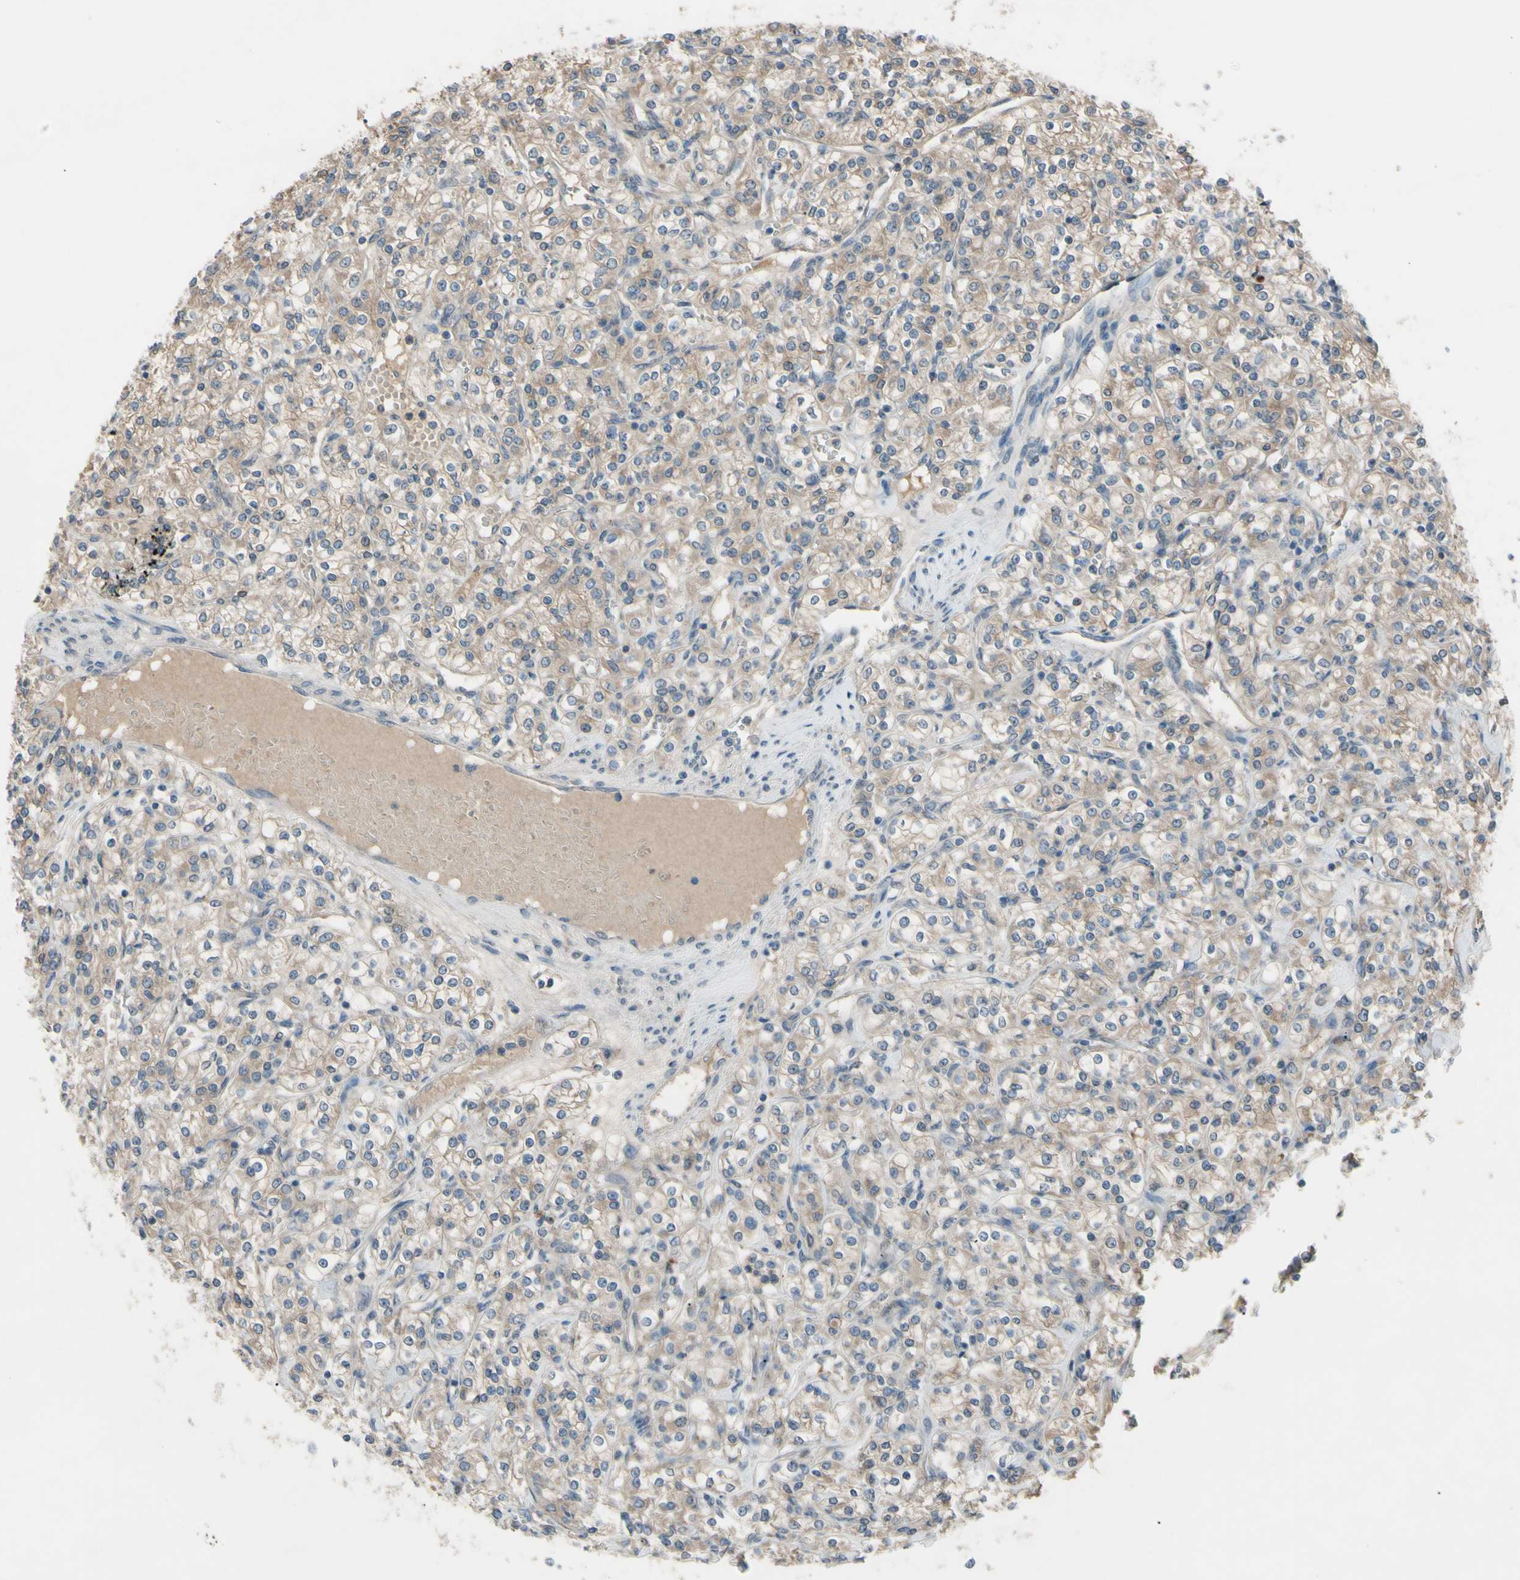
{"staining": {"intensity": "weak", "quantity": ">75%", "location": "cytoplasmic/membranous"}, "tissue": "renal cancer", "cell_type": "Tumor cells", "image_type": "cancer", "snomed": [{"axis": "morphology", "description": "Adenocarcinoma, NOS"}, {"axis": "topography", "description": "Kidney"}], "caption": "Protein positivity by IHC shows weak cytoplasmic/membranous positivity in approximately >75% of tumor cells in renal cancer.", "gene": "AFP", "patient": {"sex": "male", "age": 77}}